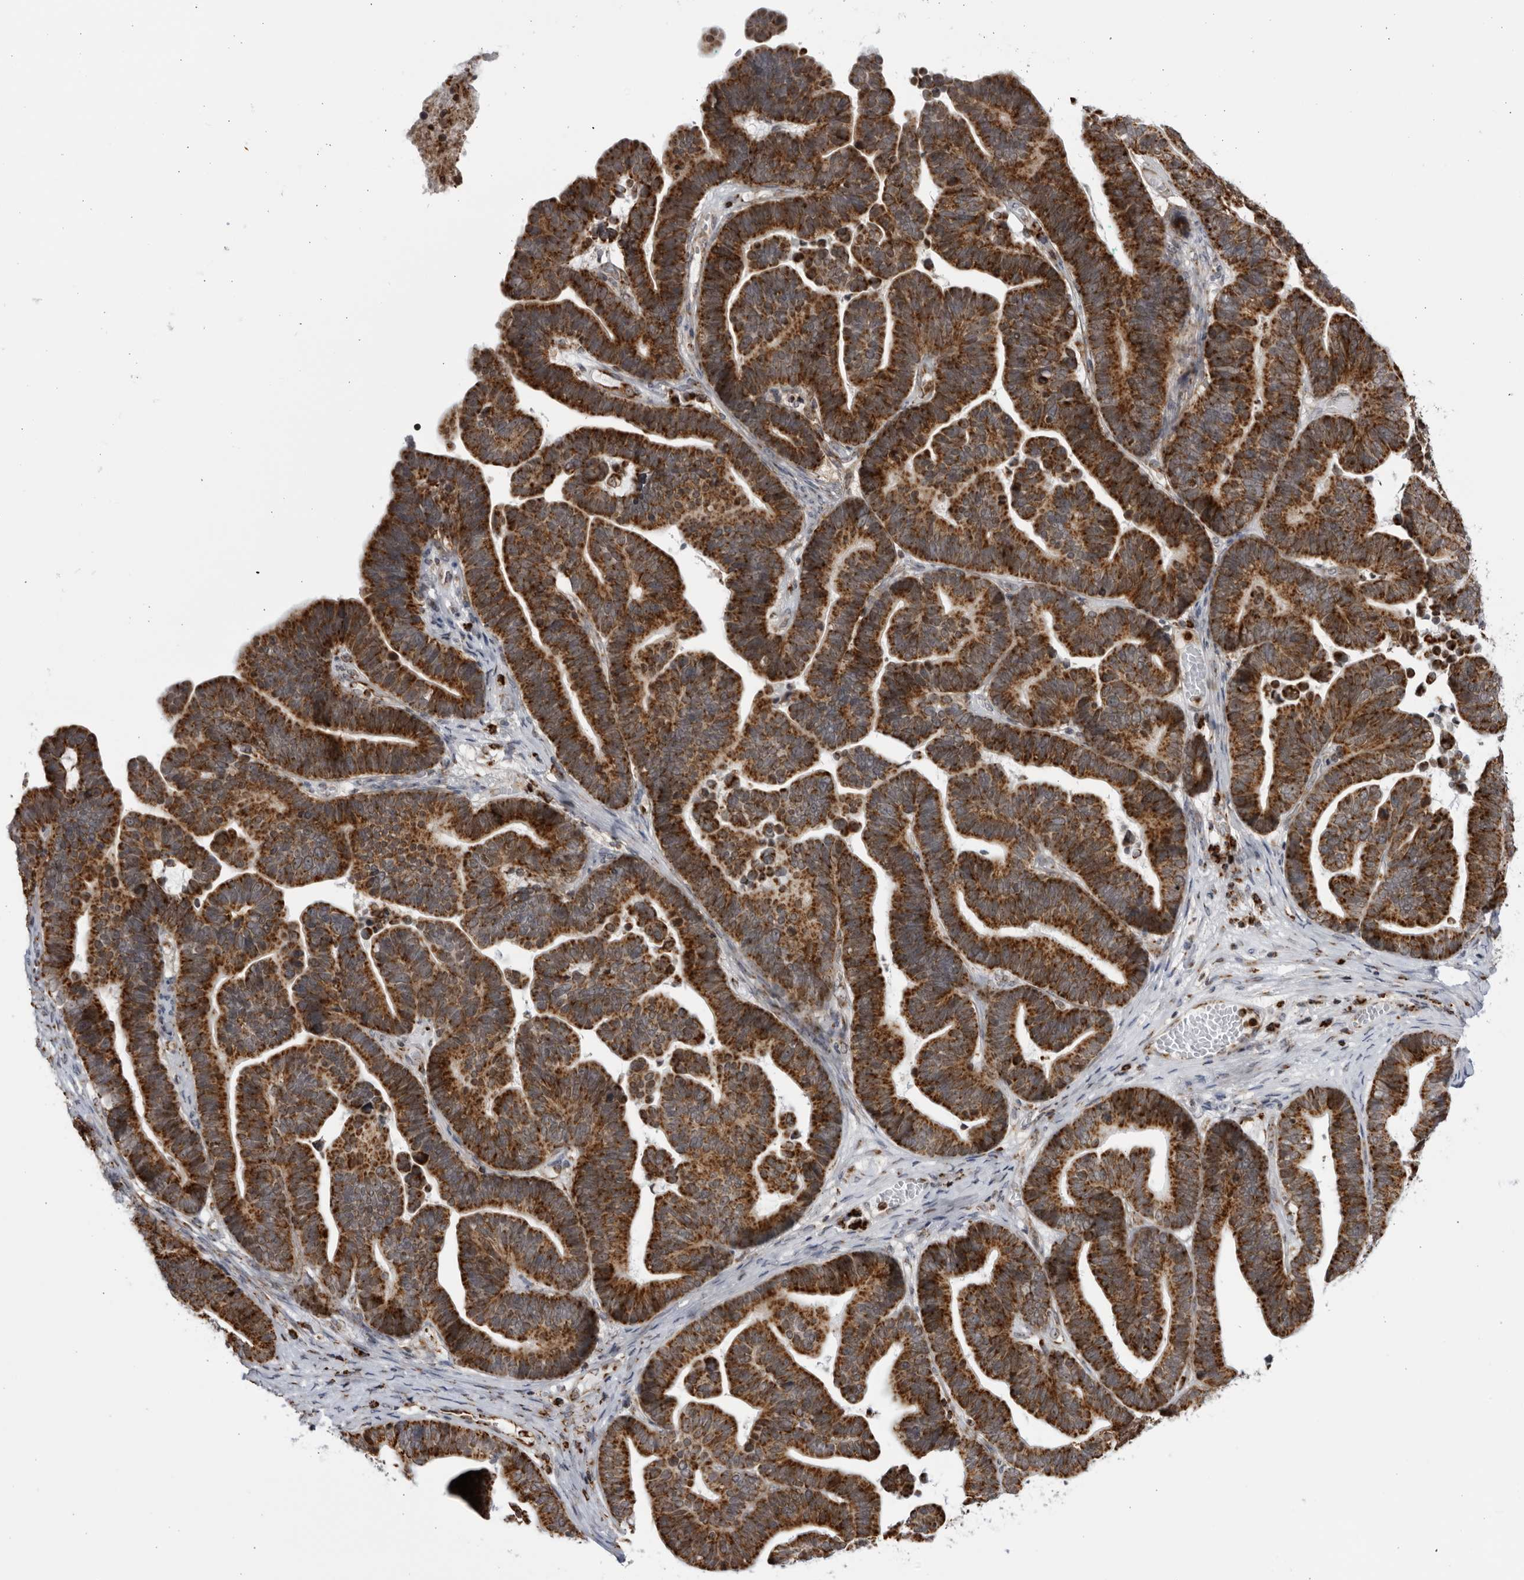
{"staining": {"intensity": "strong", "quantity": ">75%", "location": "cytoplasmic/membranous"}, "tissue": "ovarian cancer", "cell_type": "Tumor cells", "image_type": "cancer", "snomed": [{"axis": "morphology", "description": "Cystadenocarcinoma, serous, NOS"}, {"axis": "topography", "description": "Ovary"}], "caption": "Protein staining demonstrates strong cytoplasmic/membranous positivity in about >75% of tumor cells in serous cystadenocarcinoma (ovarian). The staining was performed using DAB to visualize the protein expression in brown, while the nuclei were stained in blue with hematoxylin (Magnification: 20x).", "gene": "RBM34", "patient": {"sex": "female", "age": 56}}